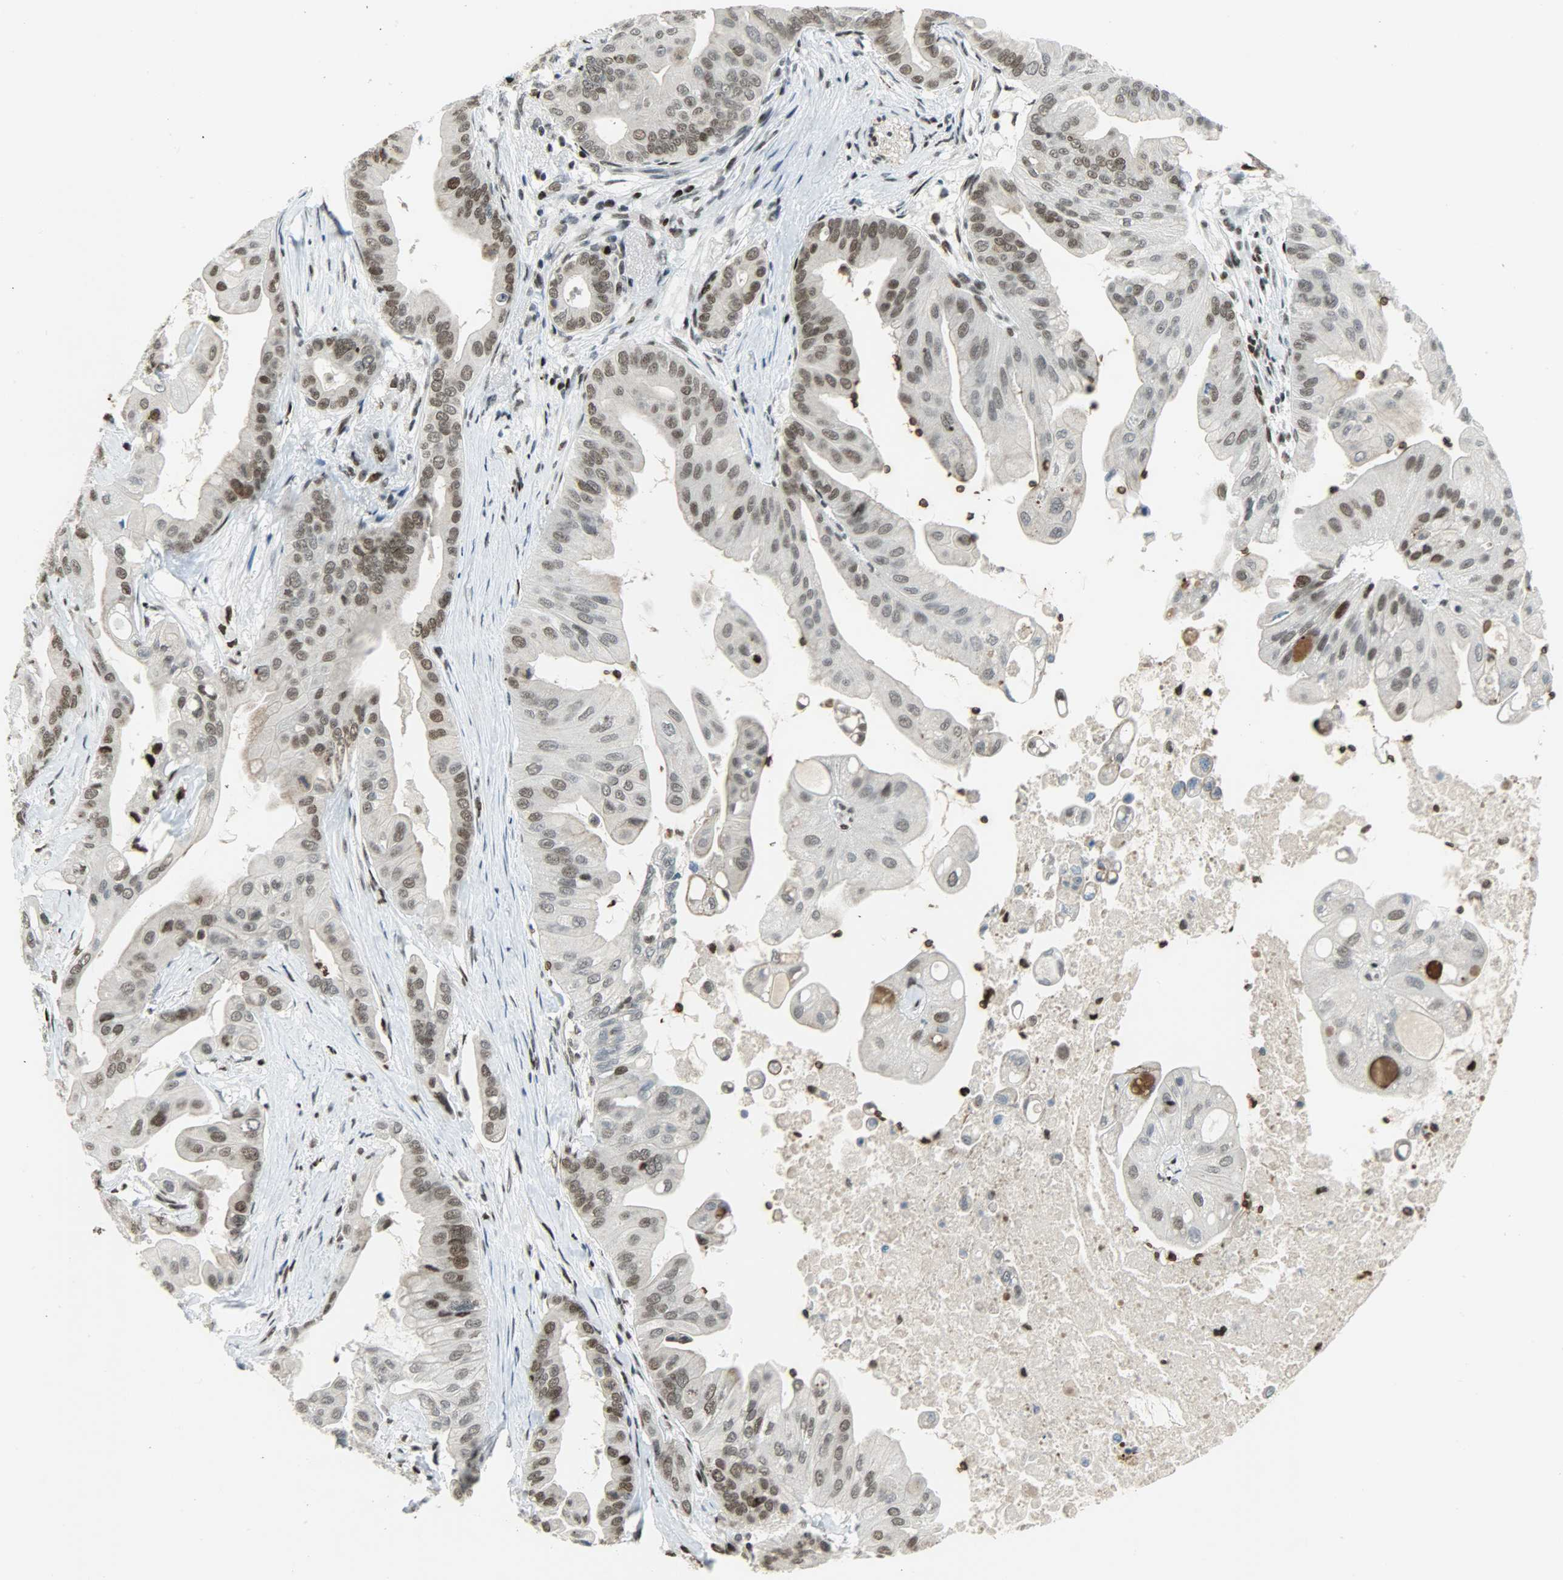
{"staining": {"intensity": "moderate", "quantity": ">75%", "location": "nuclear"}, "tissue": "pancreatic cancer", "cell_type": "Tumor cells", "image_type": "cancer", "snomed": [{"axis": "morphology", "description": "Adenocarcinoma, NOS"}, {"axis": "topography", "description": "Pancreas"}], "caption": "DAB (3,3'-diaminobenzidine) immunohistochemical staining of human pancreatic adenocarcinoma exhibits moderate nuclear protein positivity in approximately >75% of tumor cells.", "gene": "SNAI1", "patient": {"sex": "female", "age": 75}}